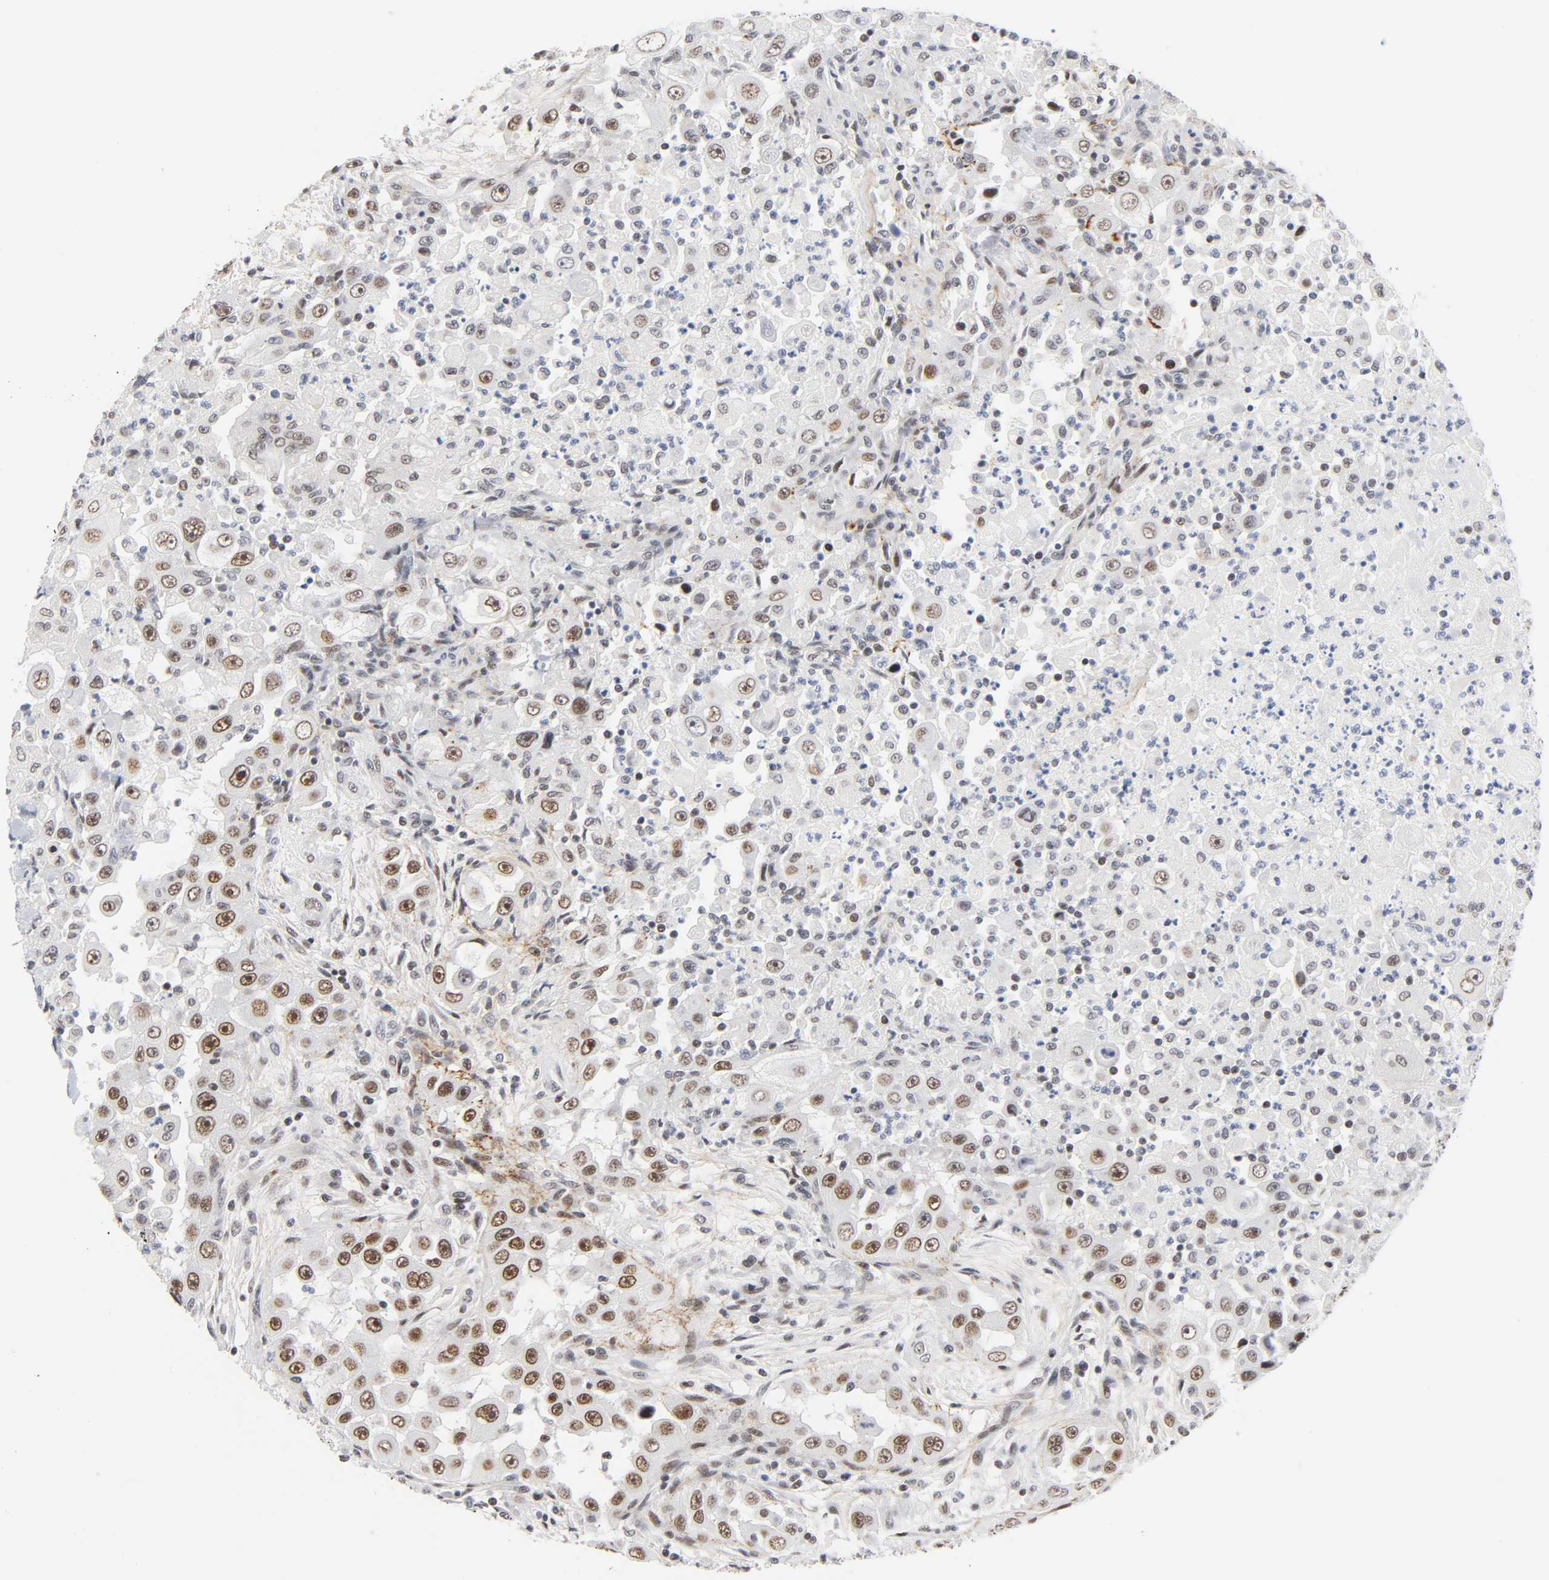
{"staining": {"intensity": "weak", "quantity": "25%-75%", "location": "nuclear"}, "tissue": "head and neck cancer", "cell_type": "Tumor cells", "image_type": "cancer", "snomed": [{"axis": "morphology", "description": "Carcinoma, NOS"}, {"axis": "topography", "description": "Head-Neck"}], "caption": "High-magnification brightfield microscopy of carcinoma (head and neck) stained with DAB (3,3'-diaminobenzidine) (brown) and counterstained with hematoxylin (blue). tumor cells exhibit weak nuclear positivity is present in approximately25%-75% of cells.", "gene": "DIDO1", "patient": {"sex": "male", "age": 87}}